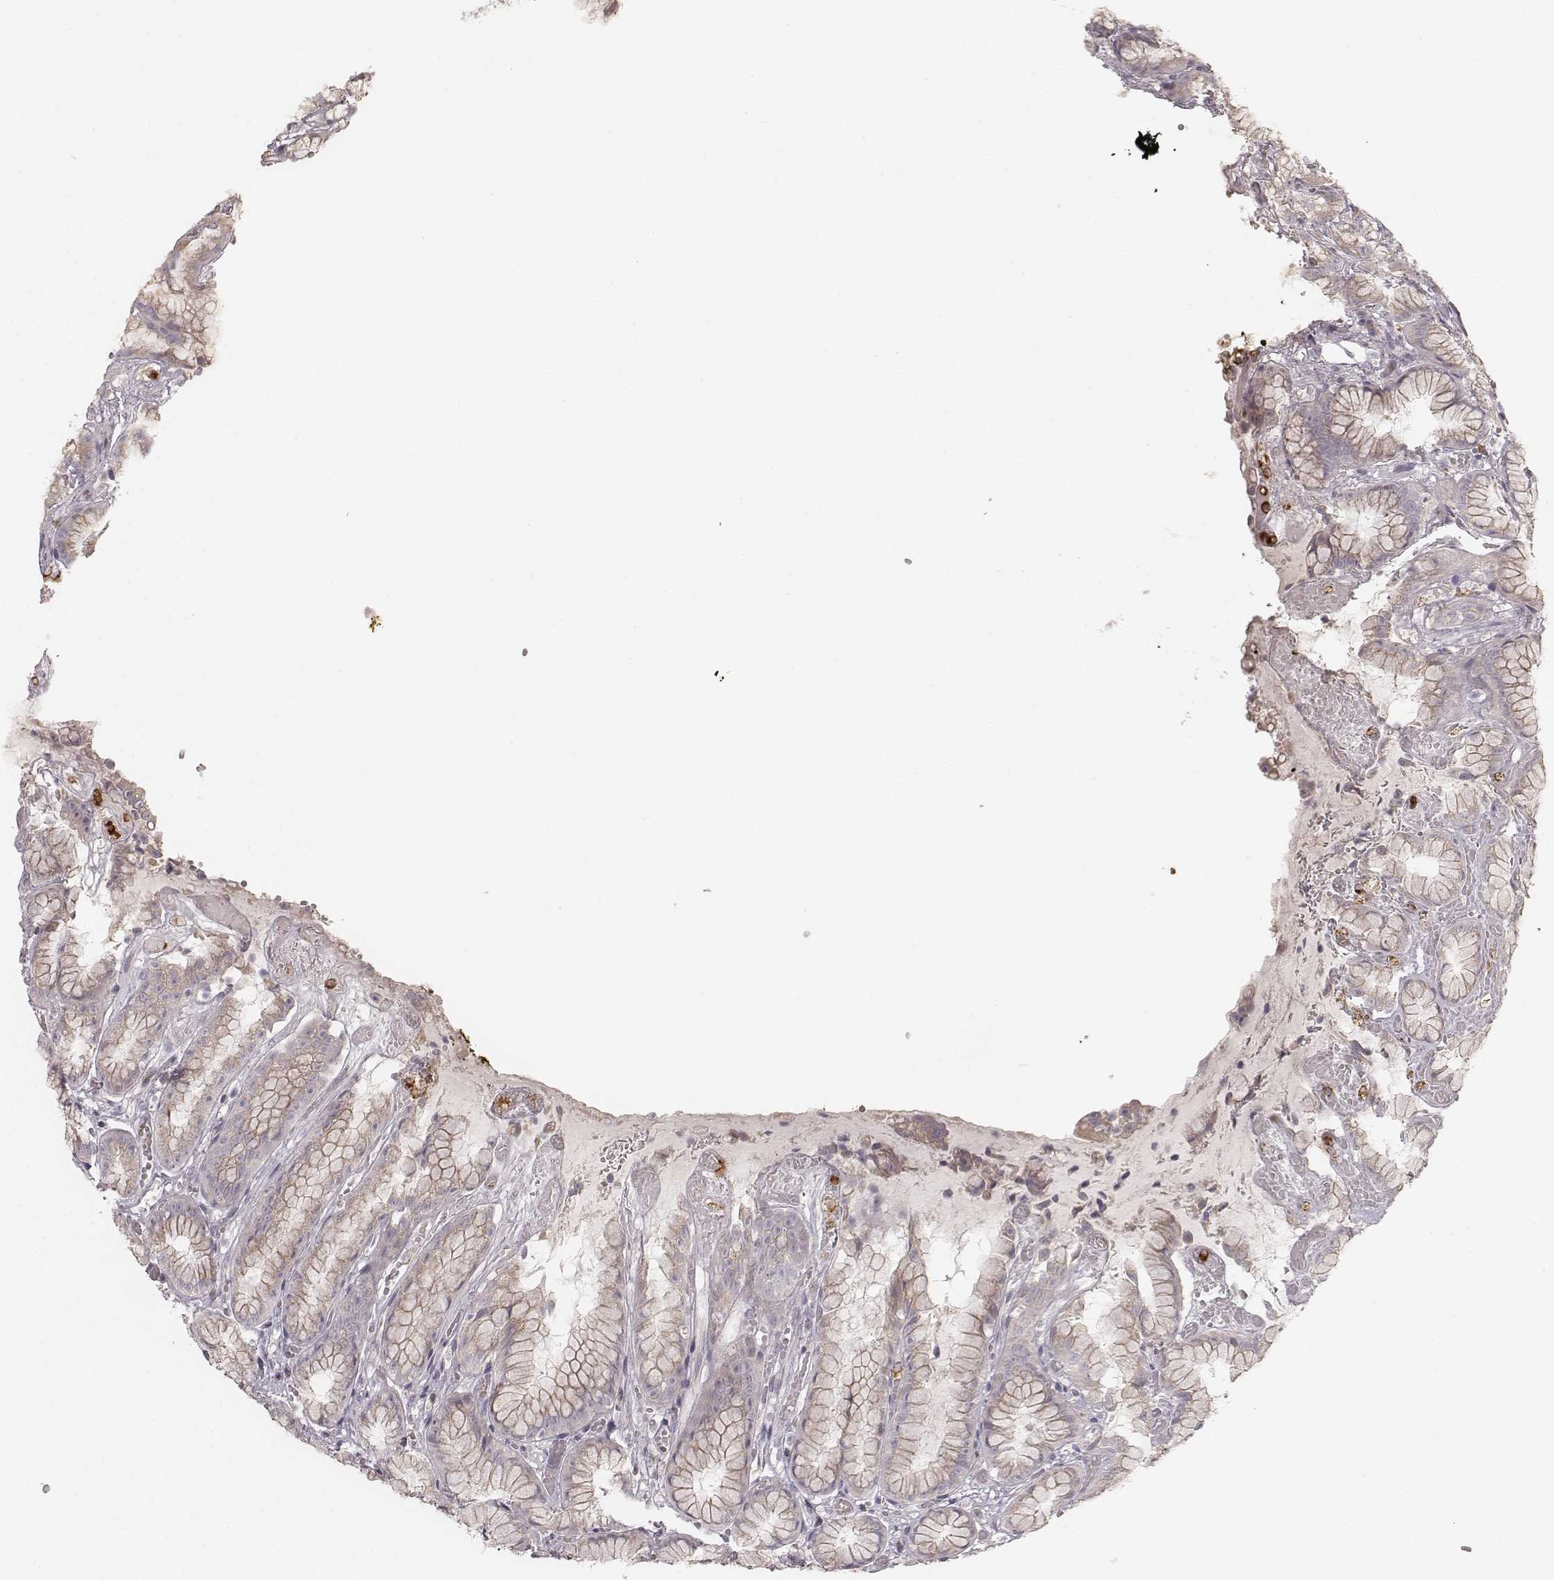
{"staining": {"intensity": "weak", "quantity": "<25%", "location": "cytoplasmic/membranous"}, "tissue": "stomach", "cell_type": "Glandular cells", "image_type": "normal", "snomed": [{"axis": "morphology", "description": "Normal tissue, NOS"}, {"axis": "topography", "description": "Stomach"}], "caption": "DAB (3,3'-diaminobenzidine) immunohistochemical staining of unremarkable human stomach displays no significant positivity in glandular cells.", "gene": "ABCA7", "patient": {"sex": "male", "age": 70}}